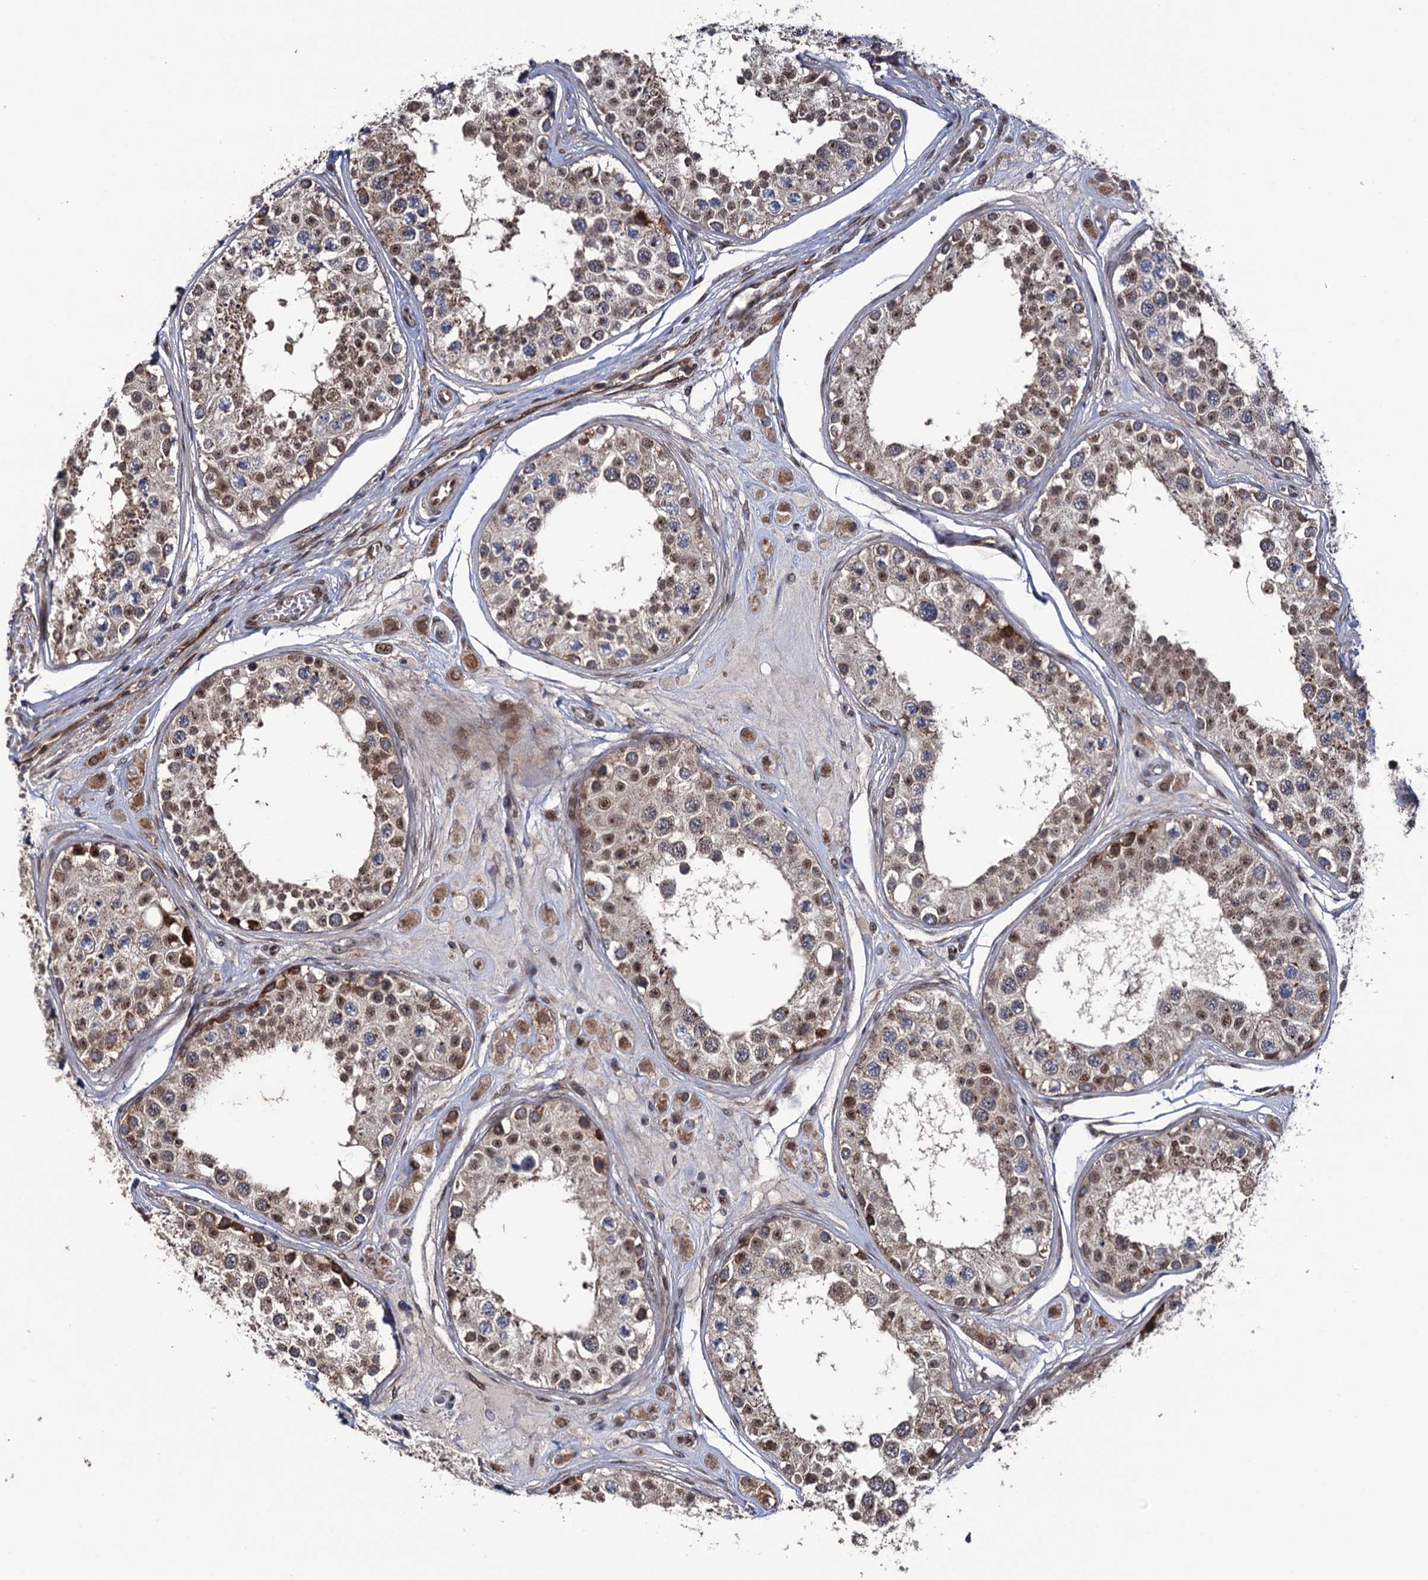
{"staining": {"intensity": "moderate", "quantity": "25%-75%", "location": "cytoplasmic/membranous,nuclear"}, "tissue": "testis", "cell_type": "Cells in seminiferous ducts", "image_type": "normal", "snomed": [{"axis": "morphology", "description": "Normal tissue, NOS"}, {"axis": "topography", "description": "Testis"}], "caption": "This is a histology image of IHC staining of normal testis, which shows moderate staining in the cytoplasmic/membranous,nuclear of cells in seminiferous ducts.", "gene": "LRRC63", "patient": {"sex": "male", "age": 25}}